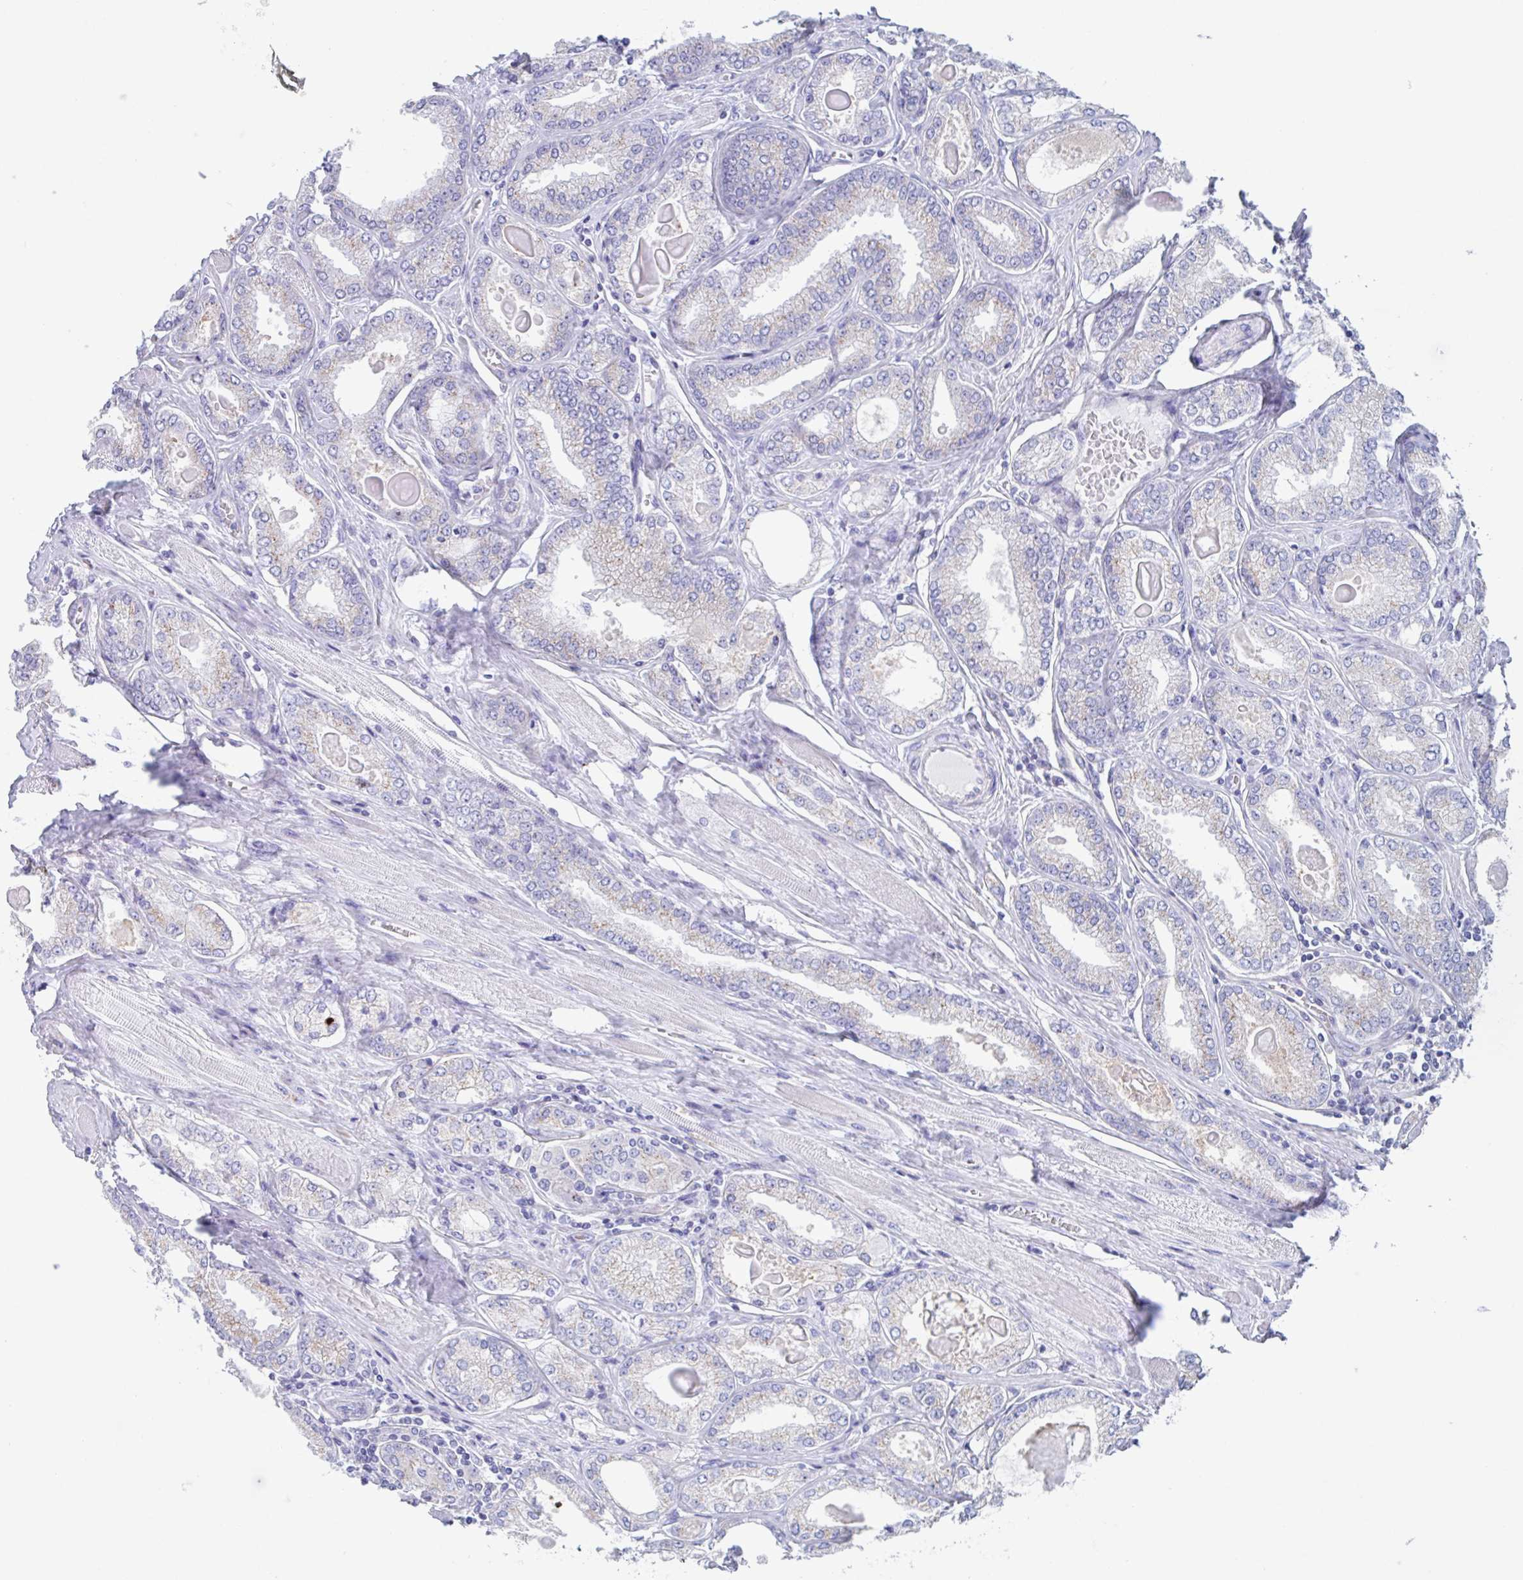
{"staining": {"intensity": "negative", "quantity": "none", "location": "none"}, "tissue": "prostate cancer", "cell_type": "Tumor cells", "image_type": "cancer", "snomed": [{"axis": "morphology", "description": "Adenocarcinoma, High grade"}, {"axis": "topography", "description": "Prostate"}], "caption": "Immunohistochemistry photomicrograph of neoplastic tissue: prostate high-grade adenocarcinoma stained with DAB shows no significant protein staining in tumor cells. (IHC, brightfield microscopy, high magnification).", "gene": "CHMP5", "patient": {"sex": "male", "age": 68}}